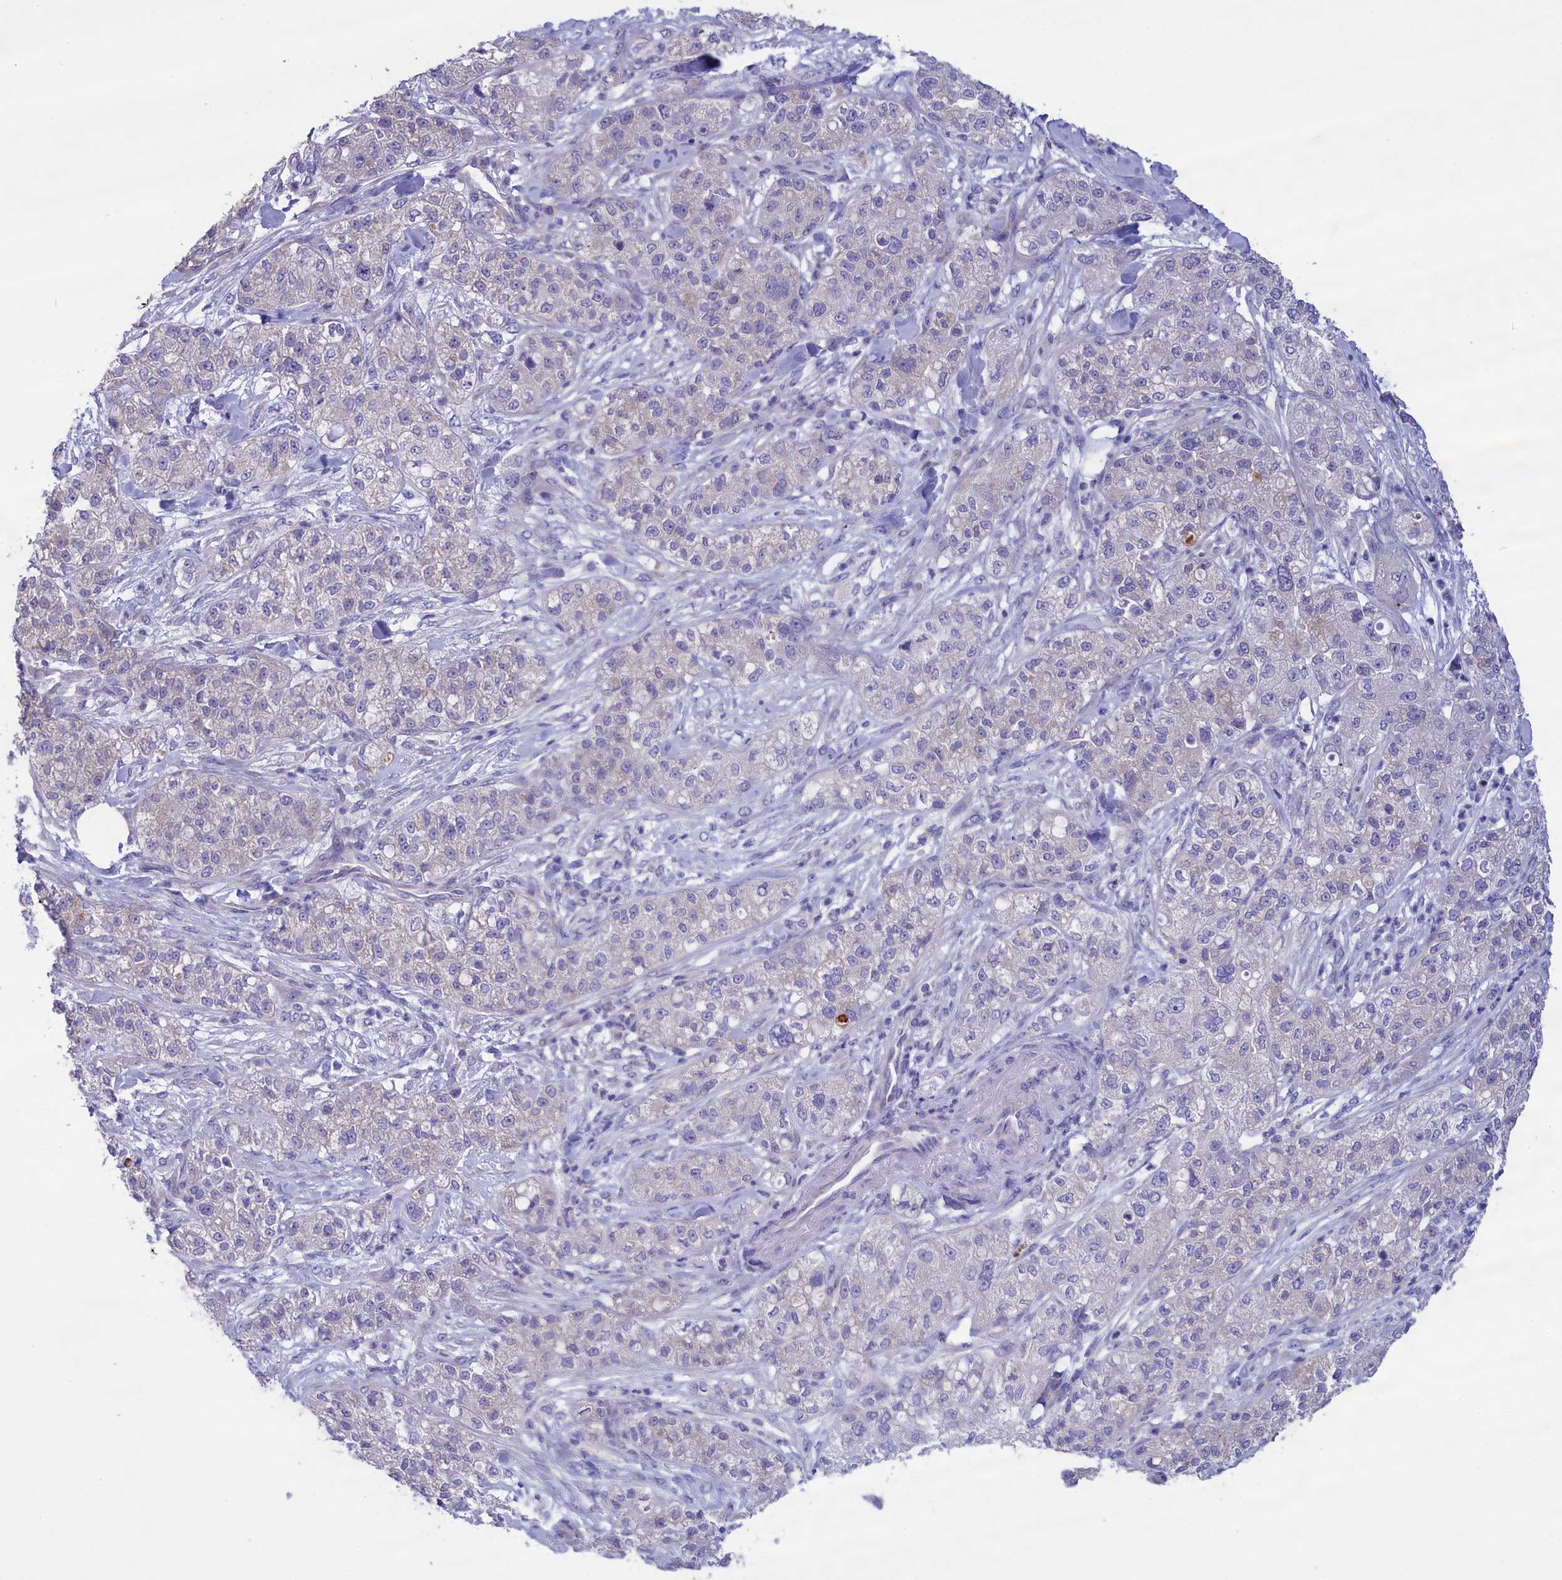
{"staining": {"intensity": "negative", "quantity": "none", "location": "none"}, "tissue": "pancreatic cancer", "cell_type": "Tumor cells", "image_type": "cancer", "snomed": [{"axis": "morphology", "description": "Adenocarcinoma, NOS"}, {"axis": "topography", "description": "Pancreas"}], "caption": "Photomicrograph shows no significant protein expression in tumor cells of pancreatic adenocarcinoma.", "gene": "CYP2U1", "patient": {"sex": "female", "age": 78}}